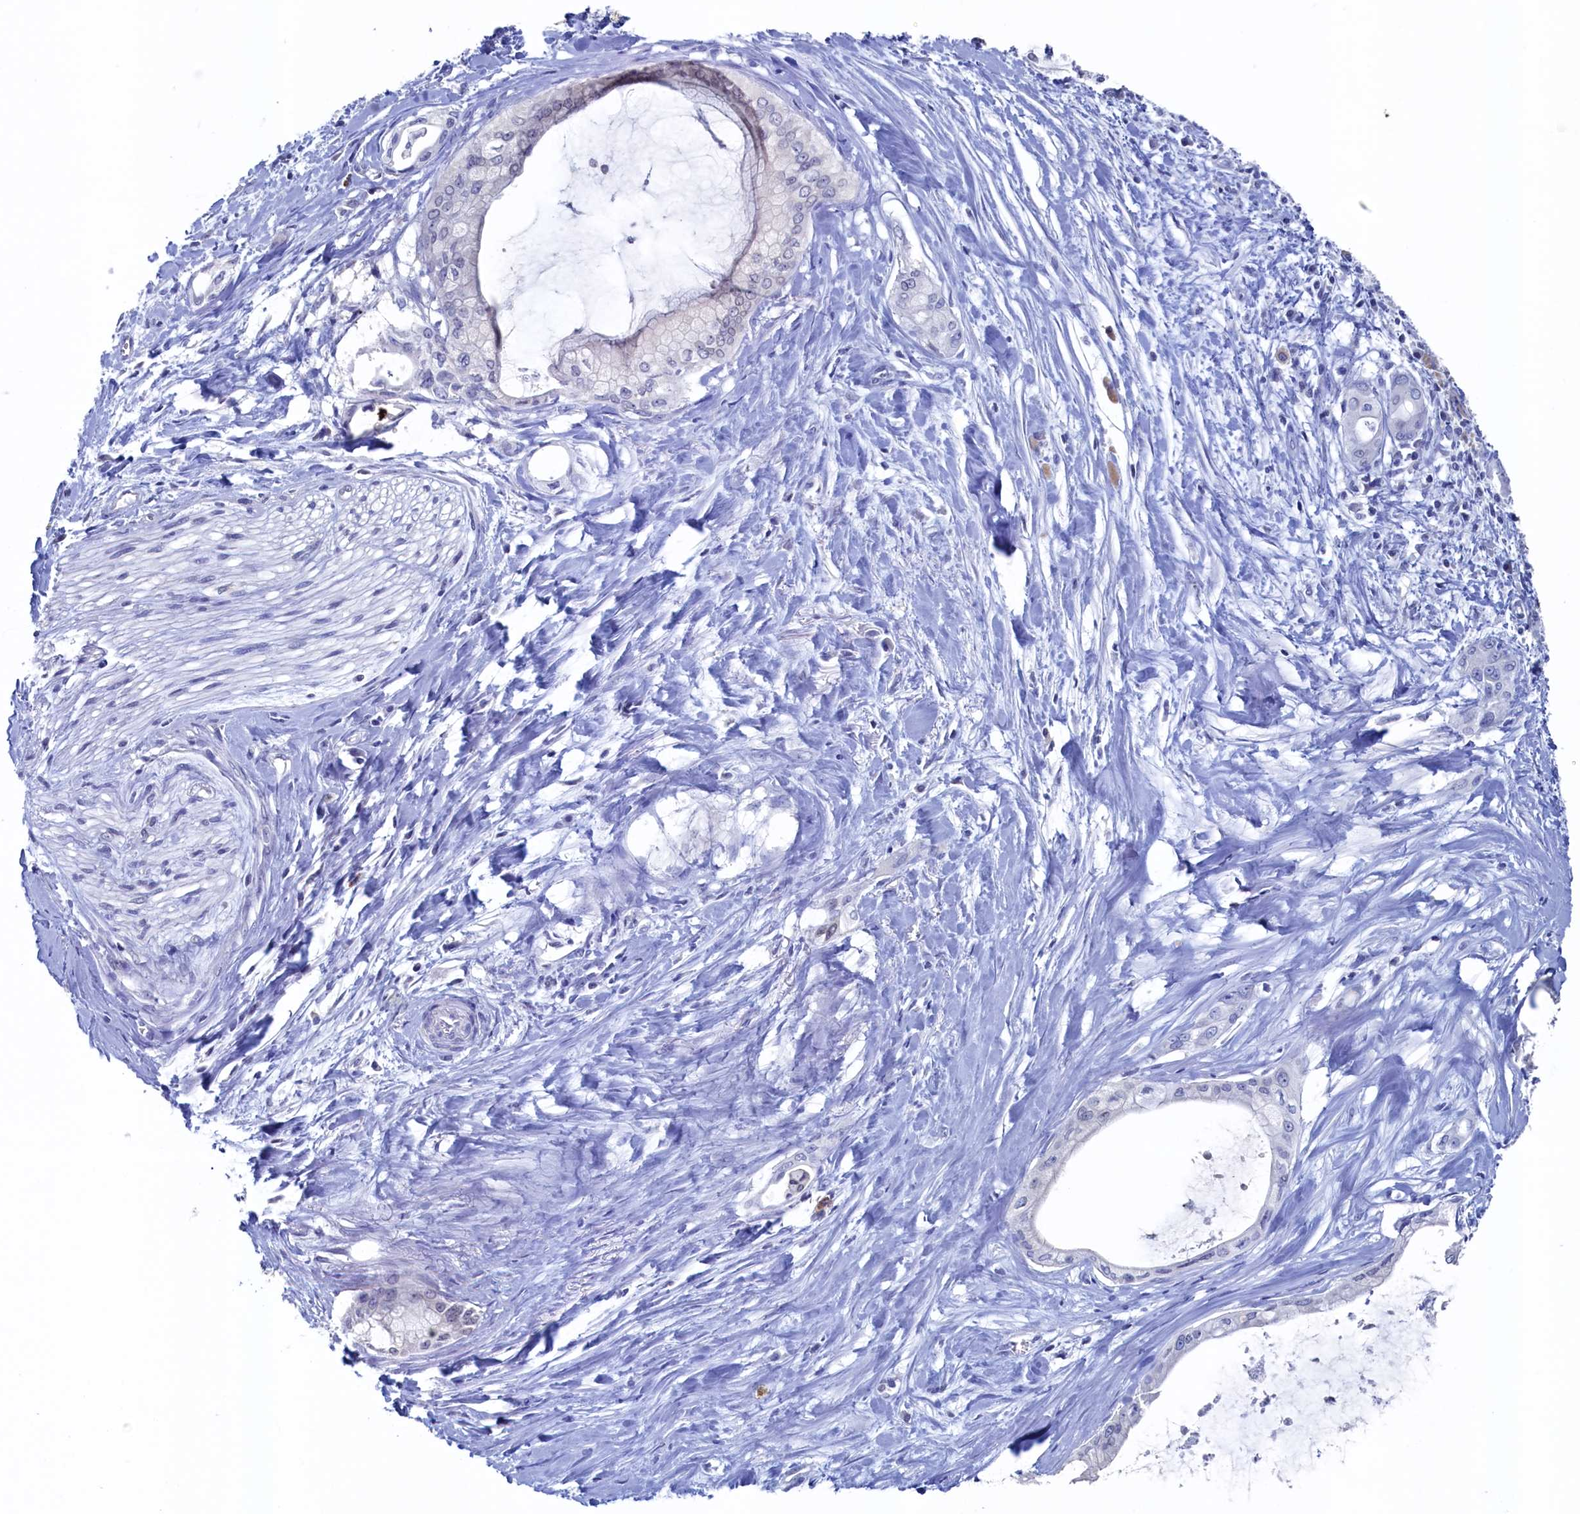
{"staining": {"intensity": "negative", "quantity": "none", "location": "none"}, "tissue": "pancreatic cancer", "cell_type": "Tumor cells", "image_type": "cancer", "snomed": [{"axis": "morphology", "description": "Adenocarcinoma, NOS"}, {"axis": "topography", "description": "Pancreas"}], "caption": "Immunohistochemistry (IHC) image of neoplastic tissue: human pancreatic cancer stained with DAB (3,3'-diaminobenzidine) demonstrates no significant protein expression in tumor cells.", "gene": "C11orf54", "patient": {"sex": "male", "age": 72}}